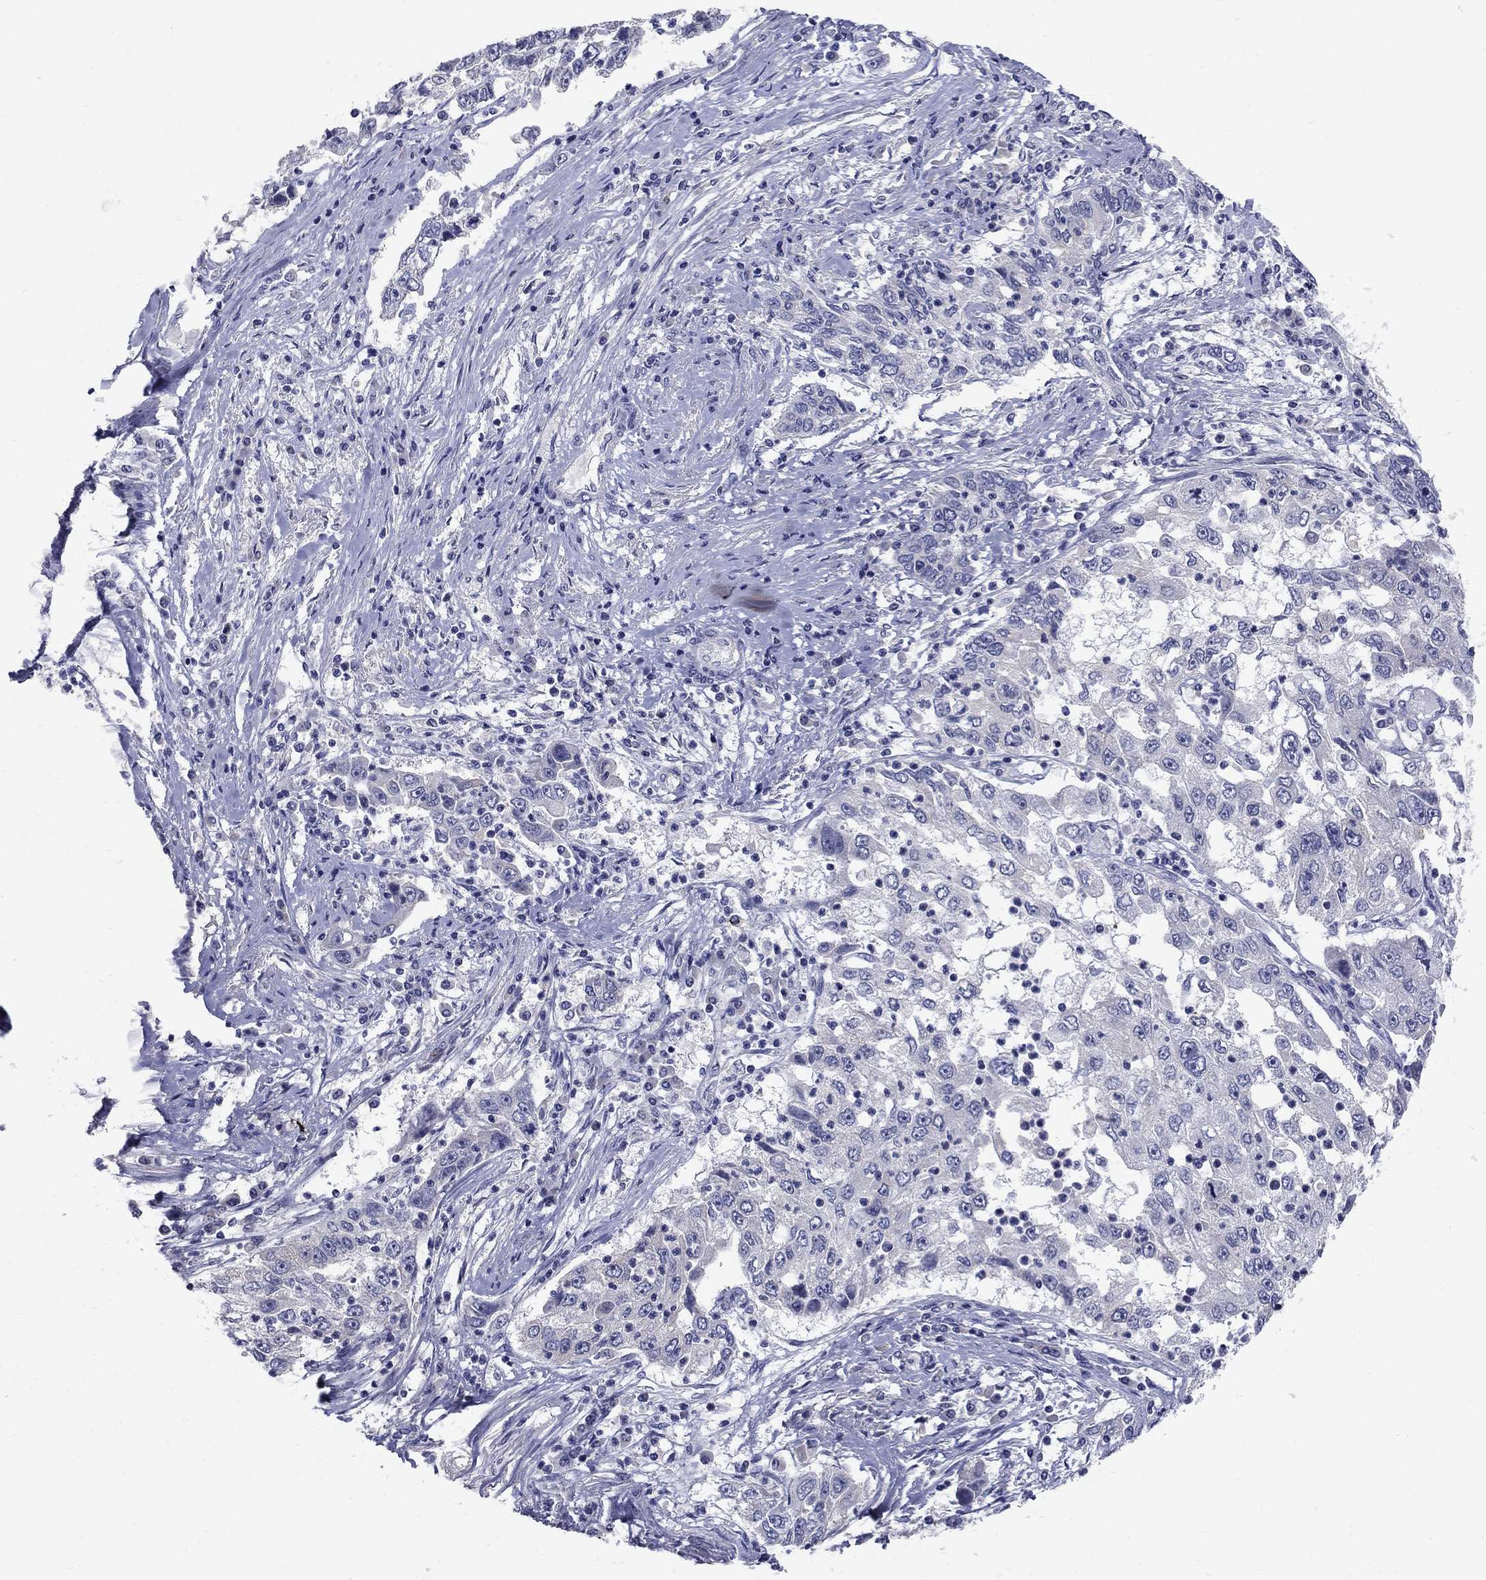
{"staining": {"intensity": "negative", "quantity": "none", "location": "none"}, "tissue": "cervical cancer", "cell_type": "Tumor cells", "image_type": "cancer", "snomed": [{"axis": "morphology", "description": "Squamous cell carcinoma, NOS"}, {"axis": "topography", "description": "Cervix"}], "caption": "DAB (3,3'-diaminobenzidine) immunohistochemical staining of cervical squamous cell carcinoma displays no significant expression in tumor cells.", "gene": "TP53TG5", "patient": {"sex": "female", "age": 36}}